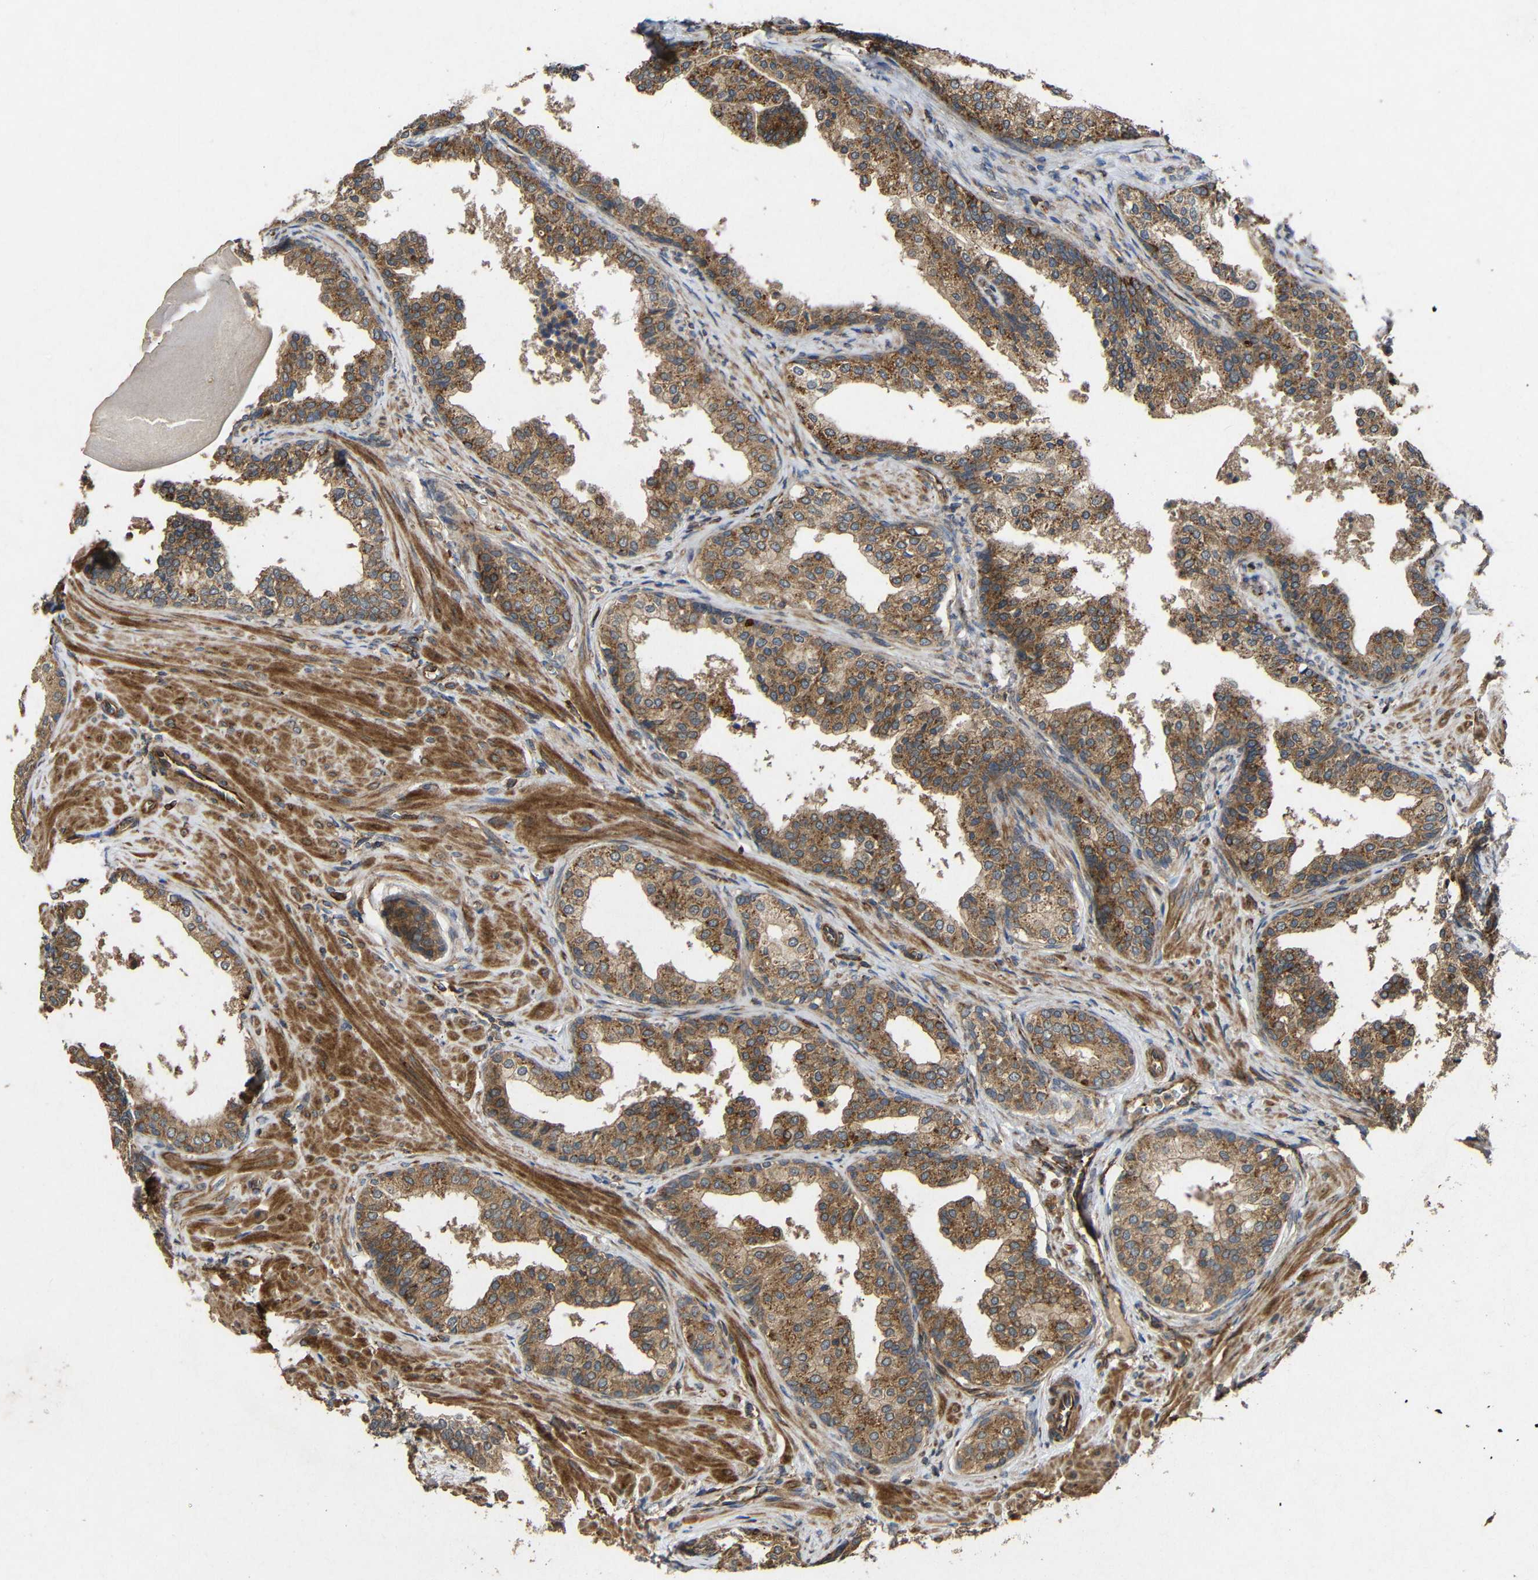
{"staining": {"intensity": "strong", "quantity": "25%-75%", "location": "cytoplasmic/membranous"}, "tissue": "prostate cancer", "cell_type": "Tumor cells", "image_type": "cancer", "snomed": [{"axis": "morphology", "description": "Adenocarcinoma, Low grade"}, {"axis": "topography", "description": "Prostate"}], "caption": "IHC (DAB (3,3'-diaminobenzidine)) staining of prostate adenocarcinoma (low-grade) displays strong cytoplasmic/membranous protein expression in approximately 25%-75% of tumor cells. The protein of interest is shown in brown color, while the nuclei are stained blue.", "gene": "EIF2S1", "patient": {"sex": "male", "age": 60}}